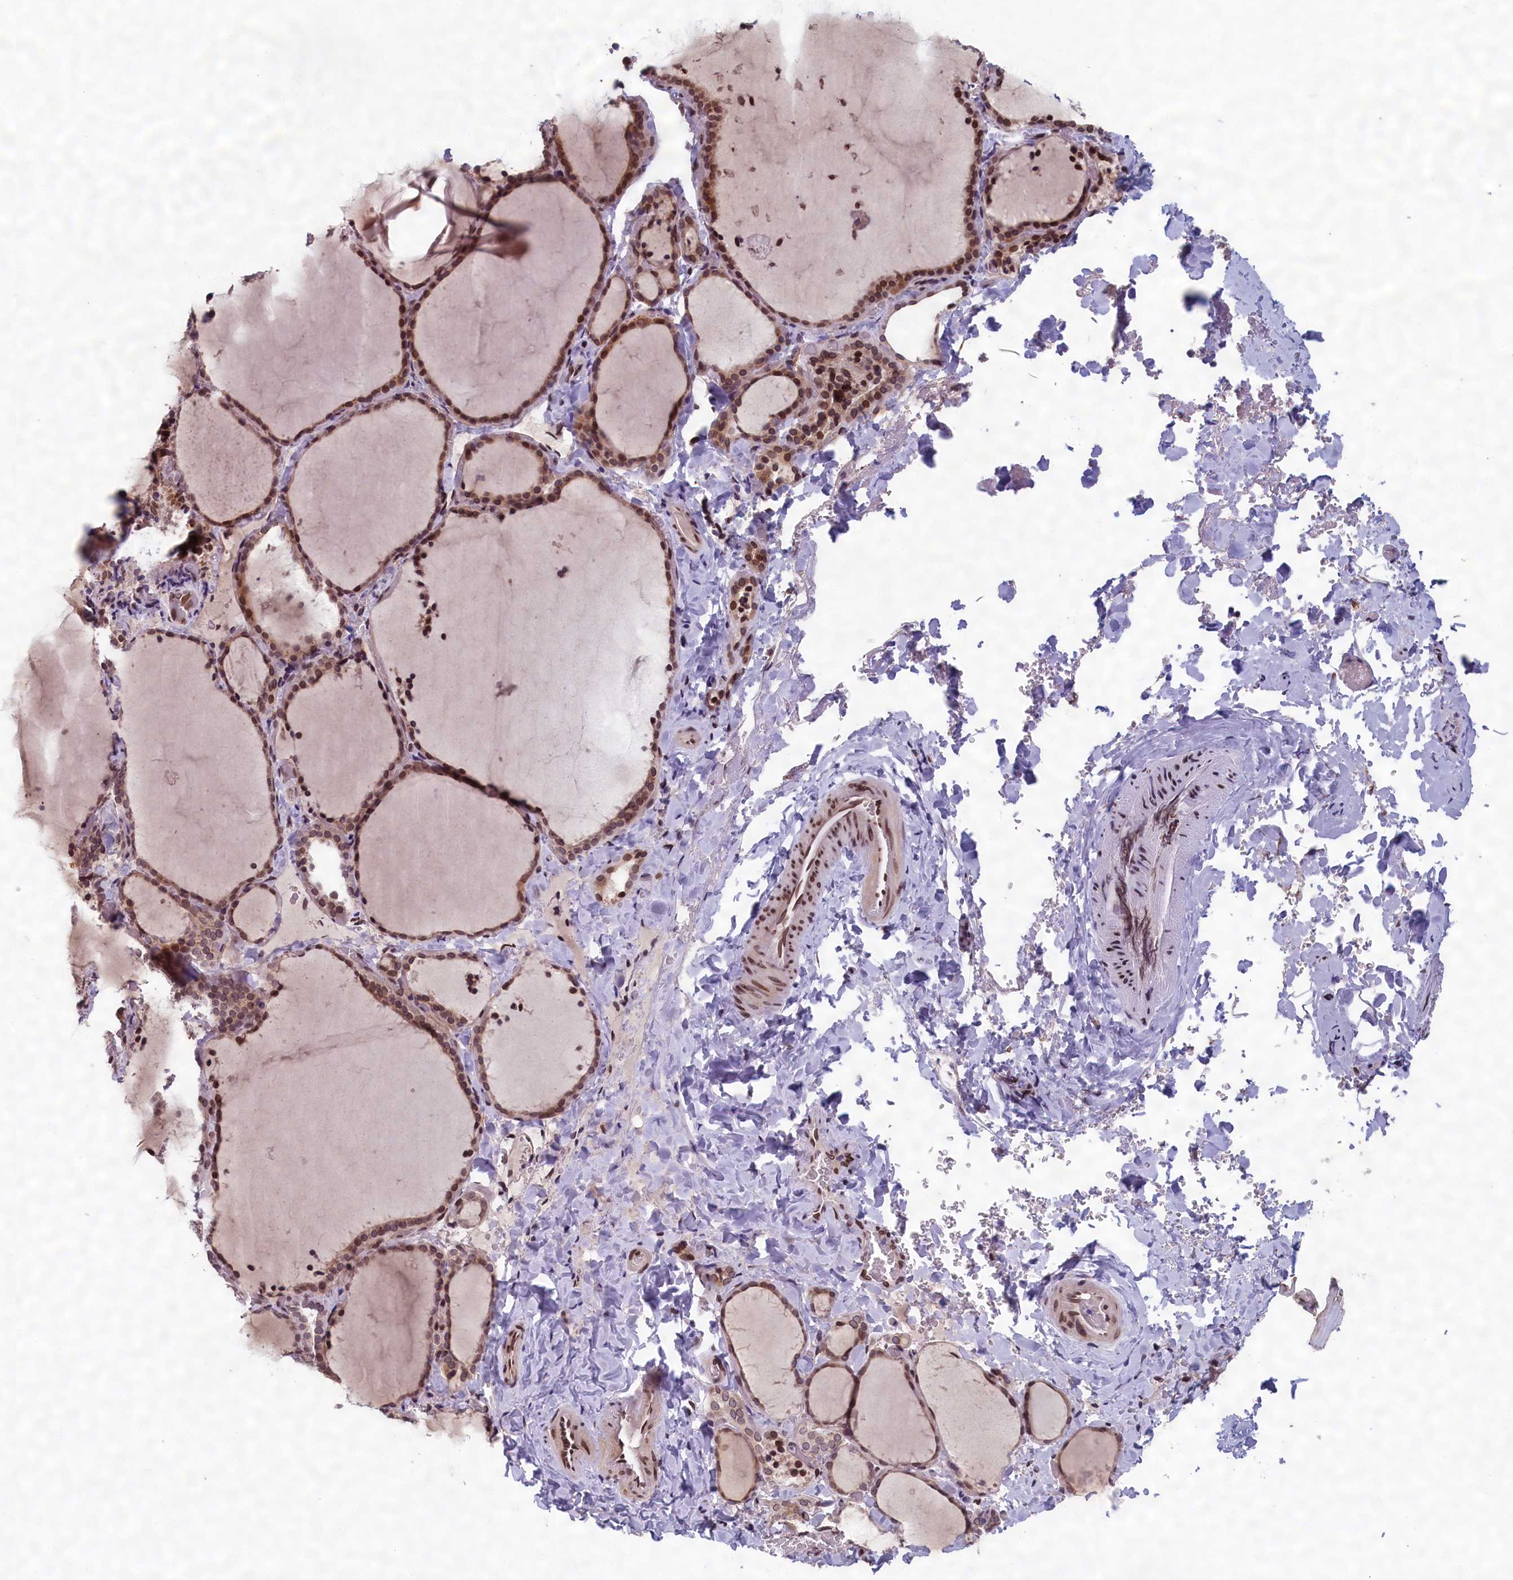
{"staining": {"intensity": "moderate", "quantity": ">75%", "location": "nuclear"}, "tissue": "thyroid gland", "cell_type": "Glandular cells", "image_type": "normal", "snomed": [{"axis": "morphology", "description": "Normal tissue, NOS"}, {"axis": "topography", "description": "Thyroid gland"}], "caption": "Human thyroid gland stained for a protein (brown) displays moderate nuclear positive staining in approximately >75% of glandular cells.", "gene": "GPSM1", "patient": {"sex": "female", "age": 22}}